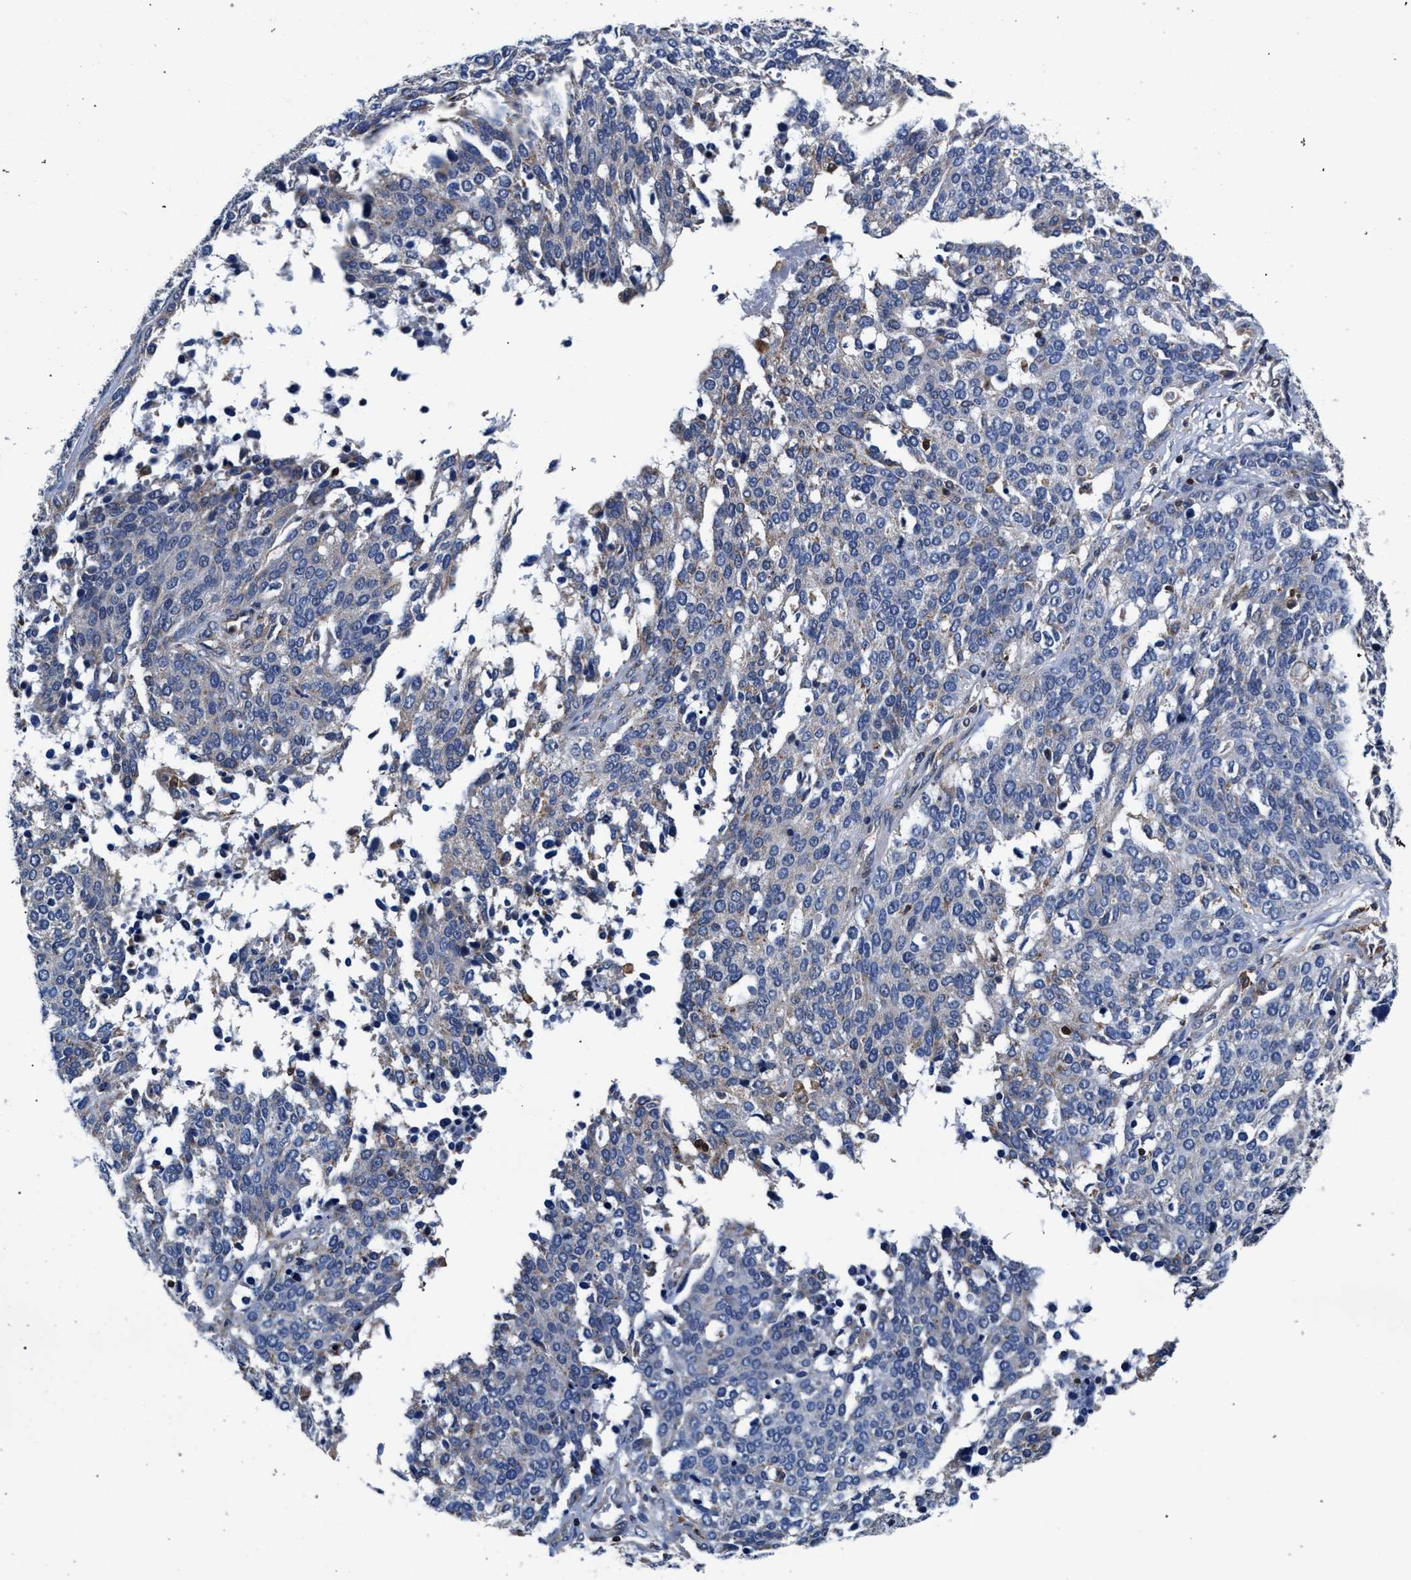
{"staining": {"intensity": "negative", "quantity": "none", "location": "none"}, "tissue": "ovarian cancer", "cell_type": "Tumor cells", "image_type": "cancer", "snomed": [{"axis": "morphology", "description": "Cystadenocarcinoma, serous, NOS"}, {"axis": "topography", "description": "Ovary"}], "caption": "DAB immunohistochemical staining of human ovarian serous cystadenocarcinoma reveals no significant positivity in tumor cells. Brightfield microscopy of IHC stained with DAB (3,3'-diaminobenzidine) (brown) and hematoxylin (blue), captured at high magnification.", "gene": "LASP1", "patient": {"sex": "female", "age": 44}}